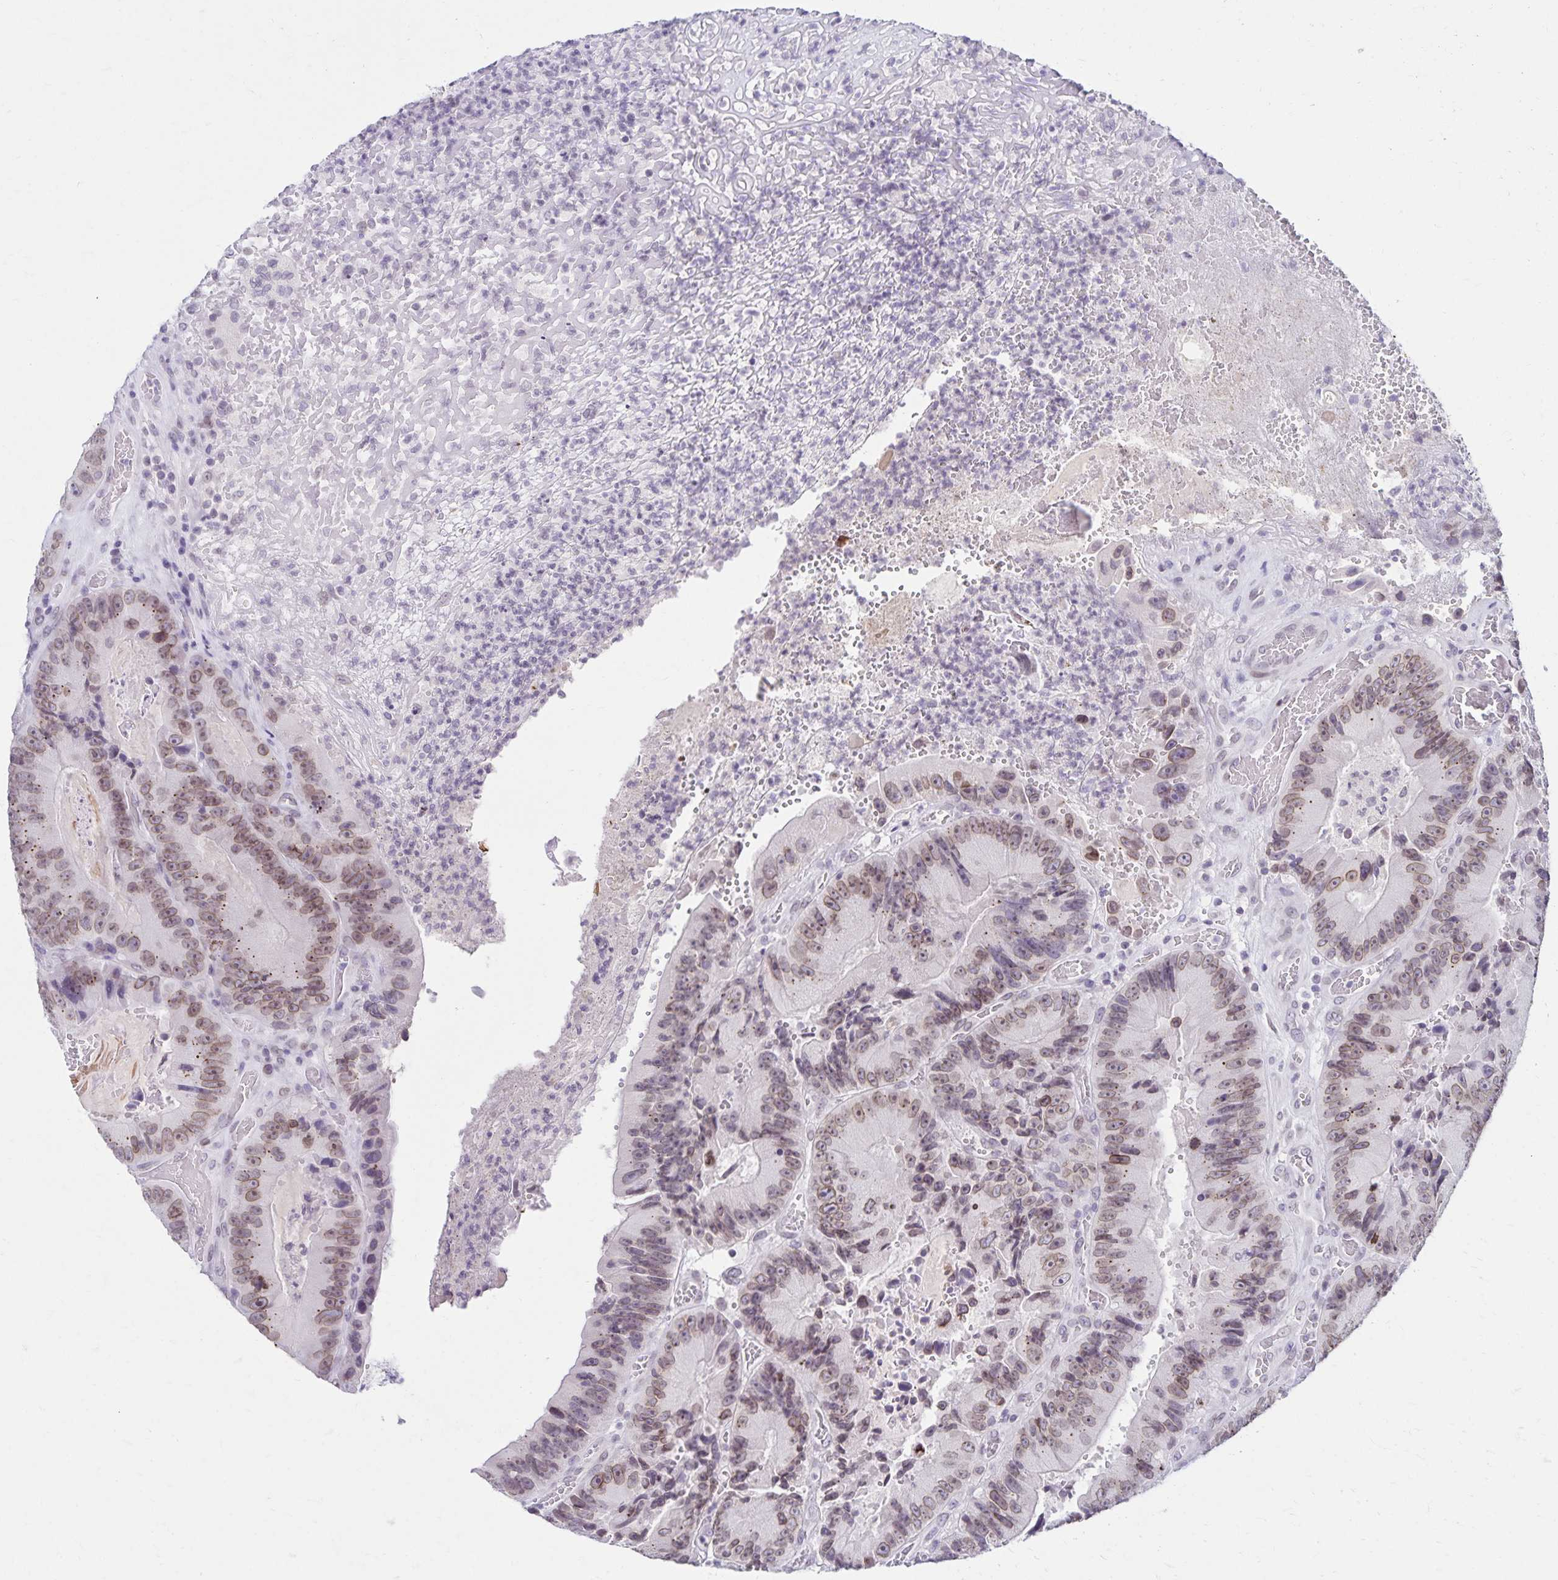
{"staining": {"intensity": "moderate", "quantity": ">75%", "location": "cytoplasmic/membranous,nuclear"}, "tissue": "colorectal cancer", "cell_type": "Tumor cells", "image_type": "cancer", "snomed": [{"axis": "morphology", "description": "Adenocarcinoma, NOS"}, {"axis": "topography", "description": "Colon"}], "caption": "This photomicrograph displays immunohistochemistry staining of human adenocarcinoma (colorectal), with medium moderate cytoplasmic/membranous and nuclear expression in about >75% of tumor cells.", "gene": "FAM166C", "patient": {"sex": "female", "age": 86}}